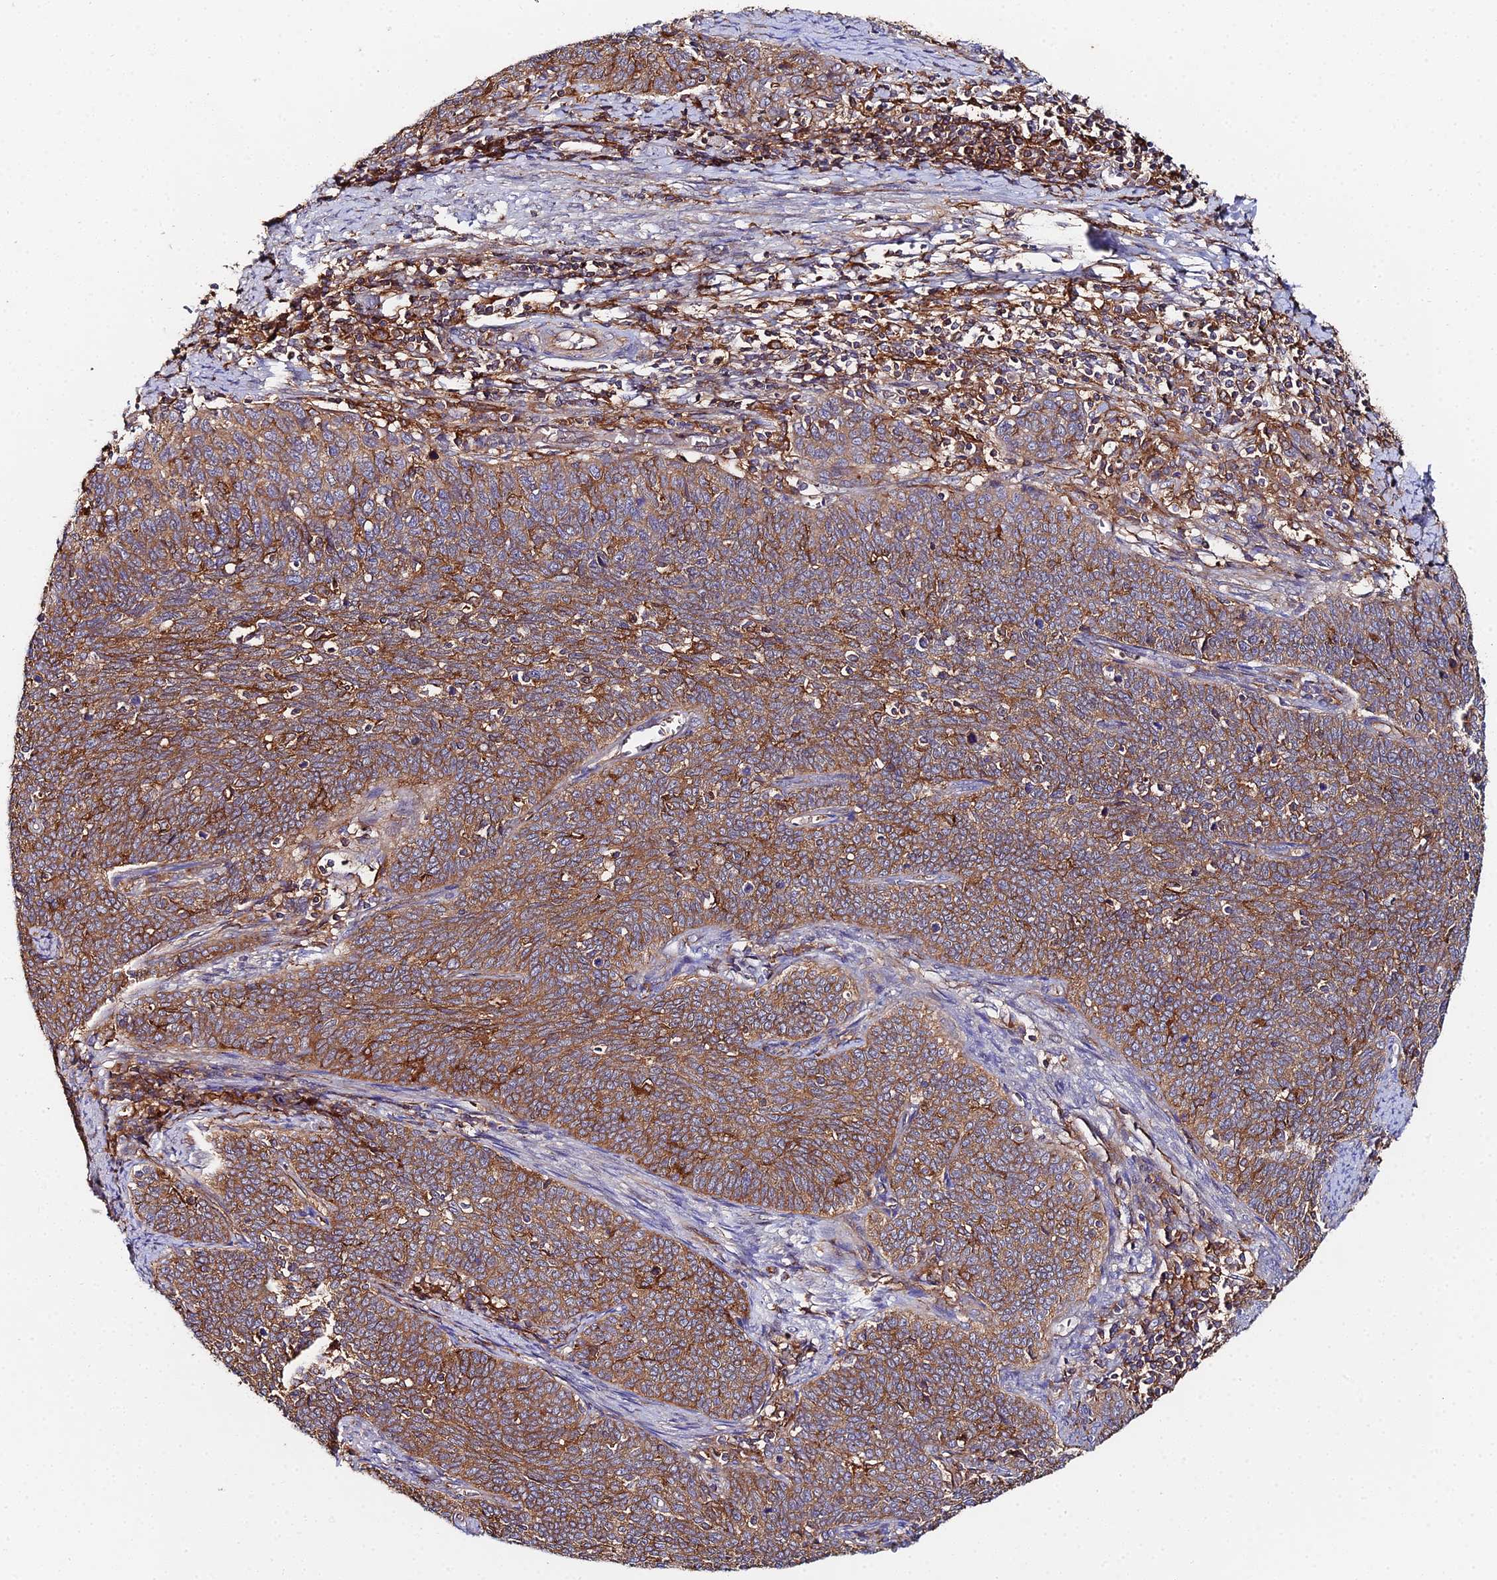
{"staining": {"intensity": "moderate", "quantity": ">75%", "location": "cytoplasmic/membranous"}, "tissue": "cervical cancer", "cell_type": "Tumor cells", "image_type": "cancer", "snomed": [{"axis": "morphology", "description": "Squamous cell carcinoma, NOS"}, {"axis": "topography", "description": "Cervix"}], "caption": "The immunohistochemical stain highlights moderate cytoplasmic/membranous expression in tumor cells of cervical cancer (squamous cell carcinoma) tissue.", "gene": "GNG5B", "patient": {"sex": "female", "age": 39}}